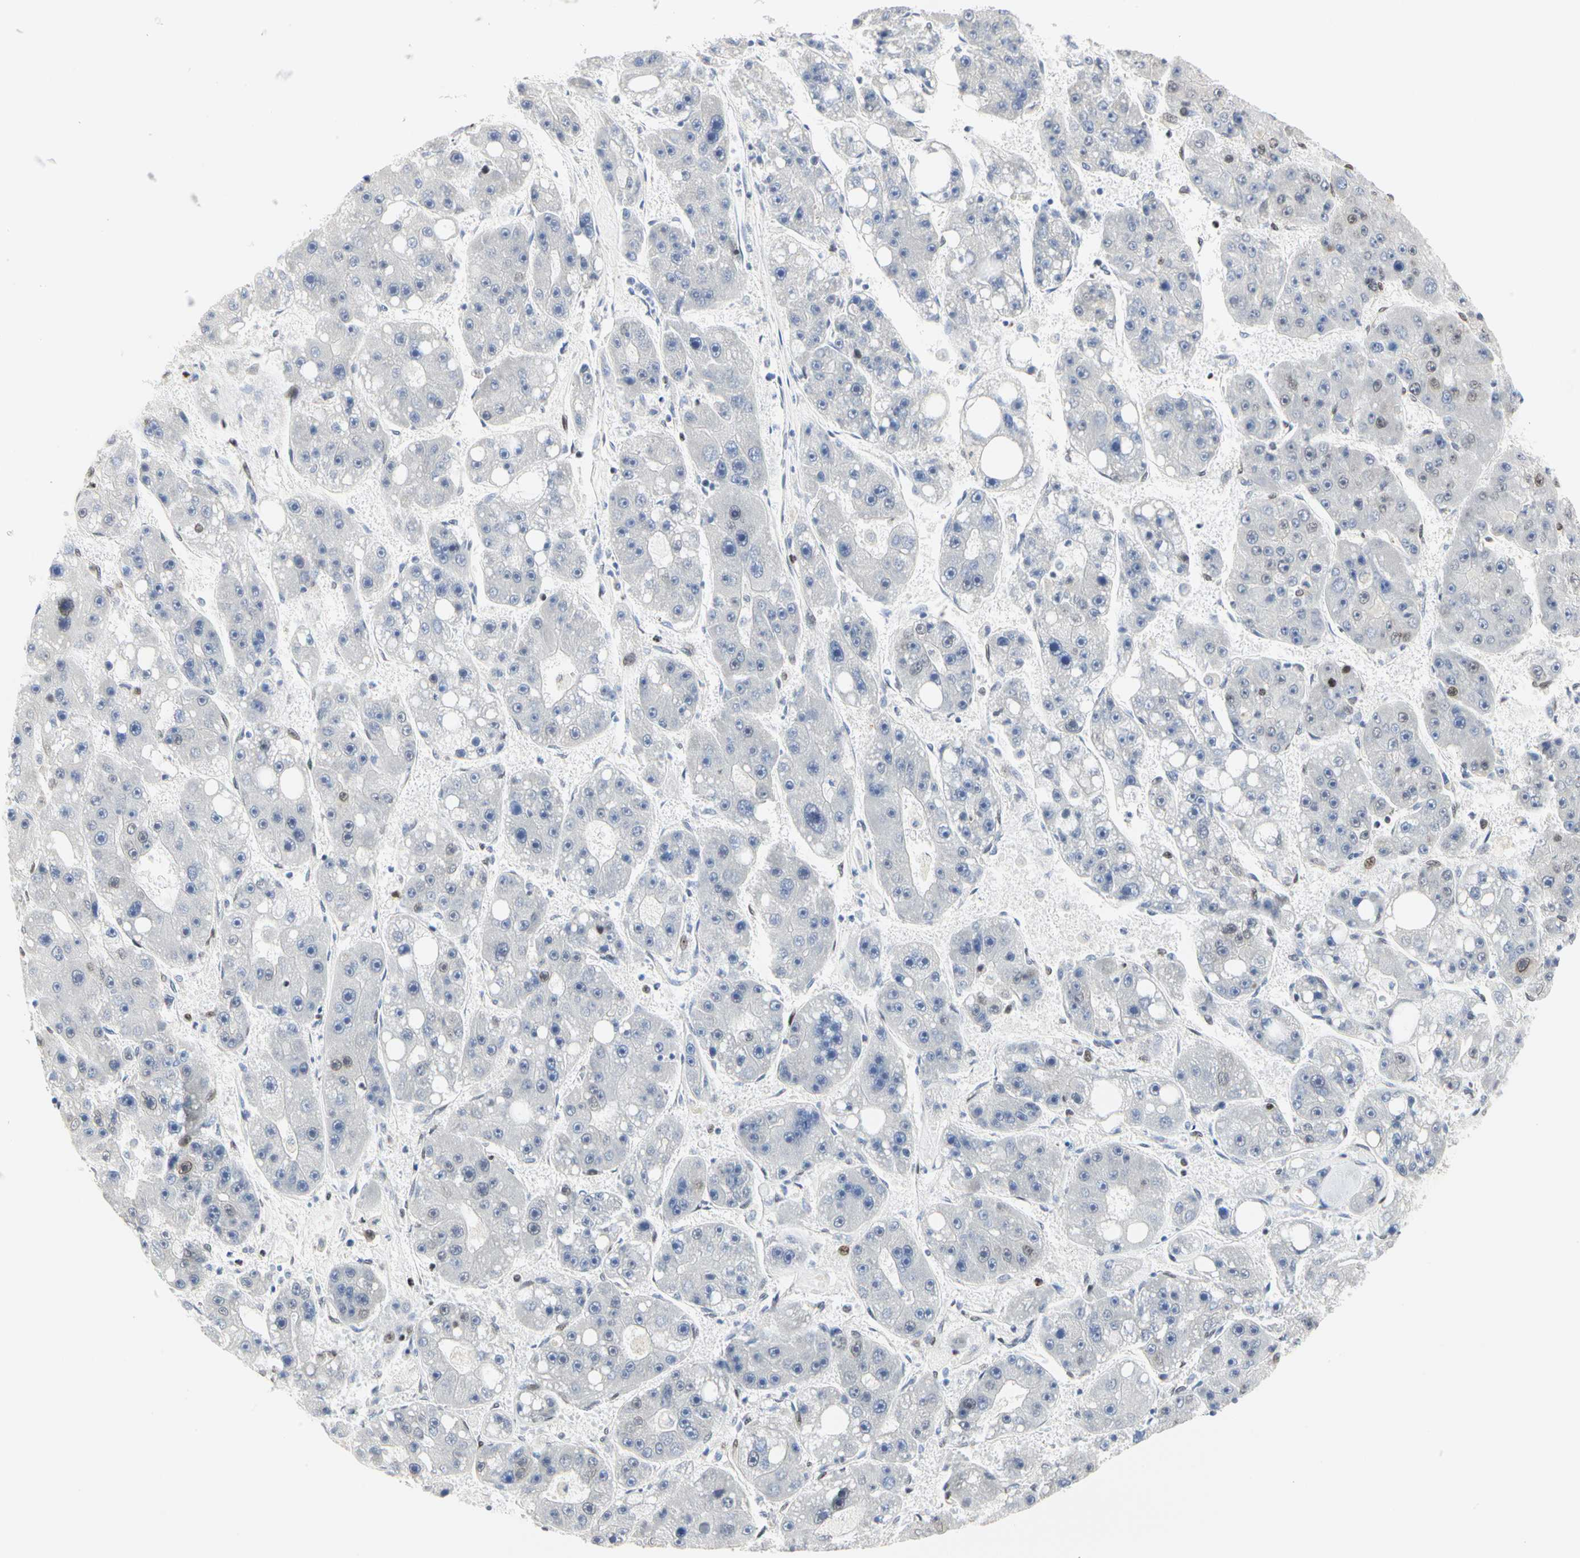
{"staining": {"intensity": "moderate", "quantity": "<25%", "location": "nuclear"}, "tissue": "liver cancer", "cell_type": "Tumor cells", "image_type": "cancer", "snomed": [{"axis": "morphology", "description": "Carcinoma, Hepatocellular, NOS"}, {"axis": "topography", "description": "Liver"}], "caption": "Tumor cells show low levels of moderate nuclear expression in approximately <25% of cells in human hepatocellular carcinoma (liver). The staining was performed using DAB, with brown indicating positive protein expression. Nuclei are stained blue with hematoxylin.", "gene": "PRMT3", "patient": {"sex": "female", "age": 61}}